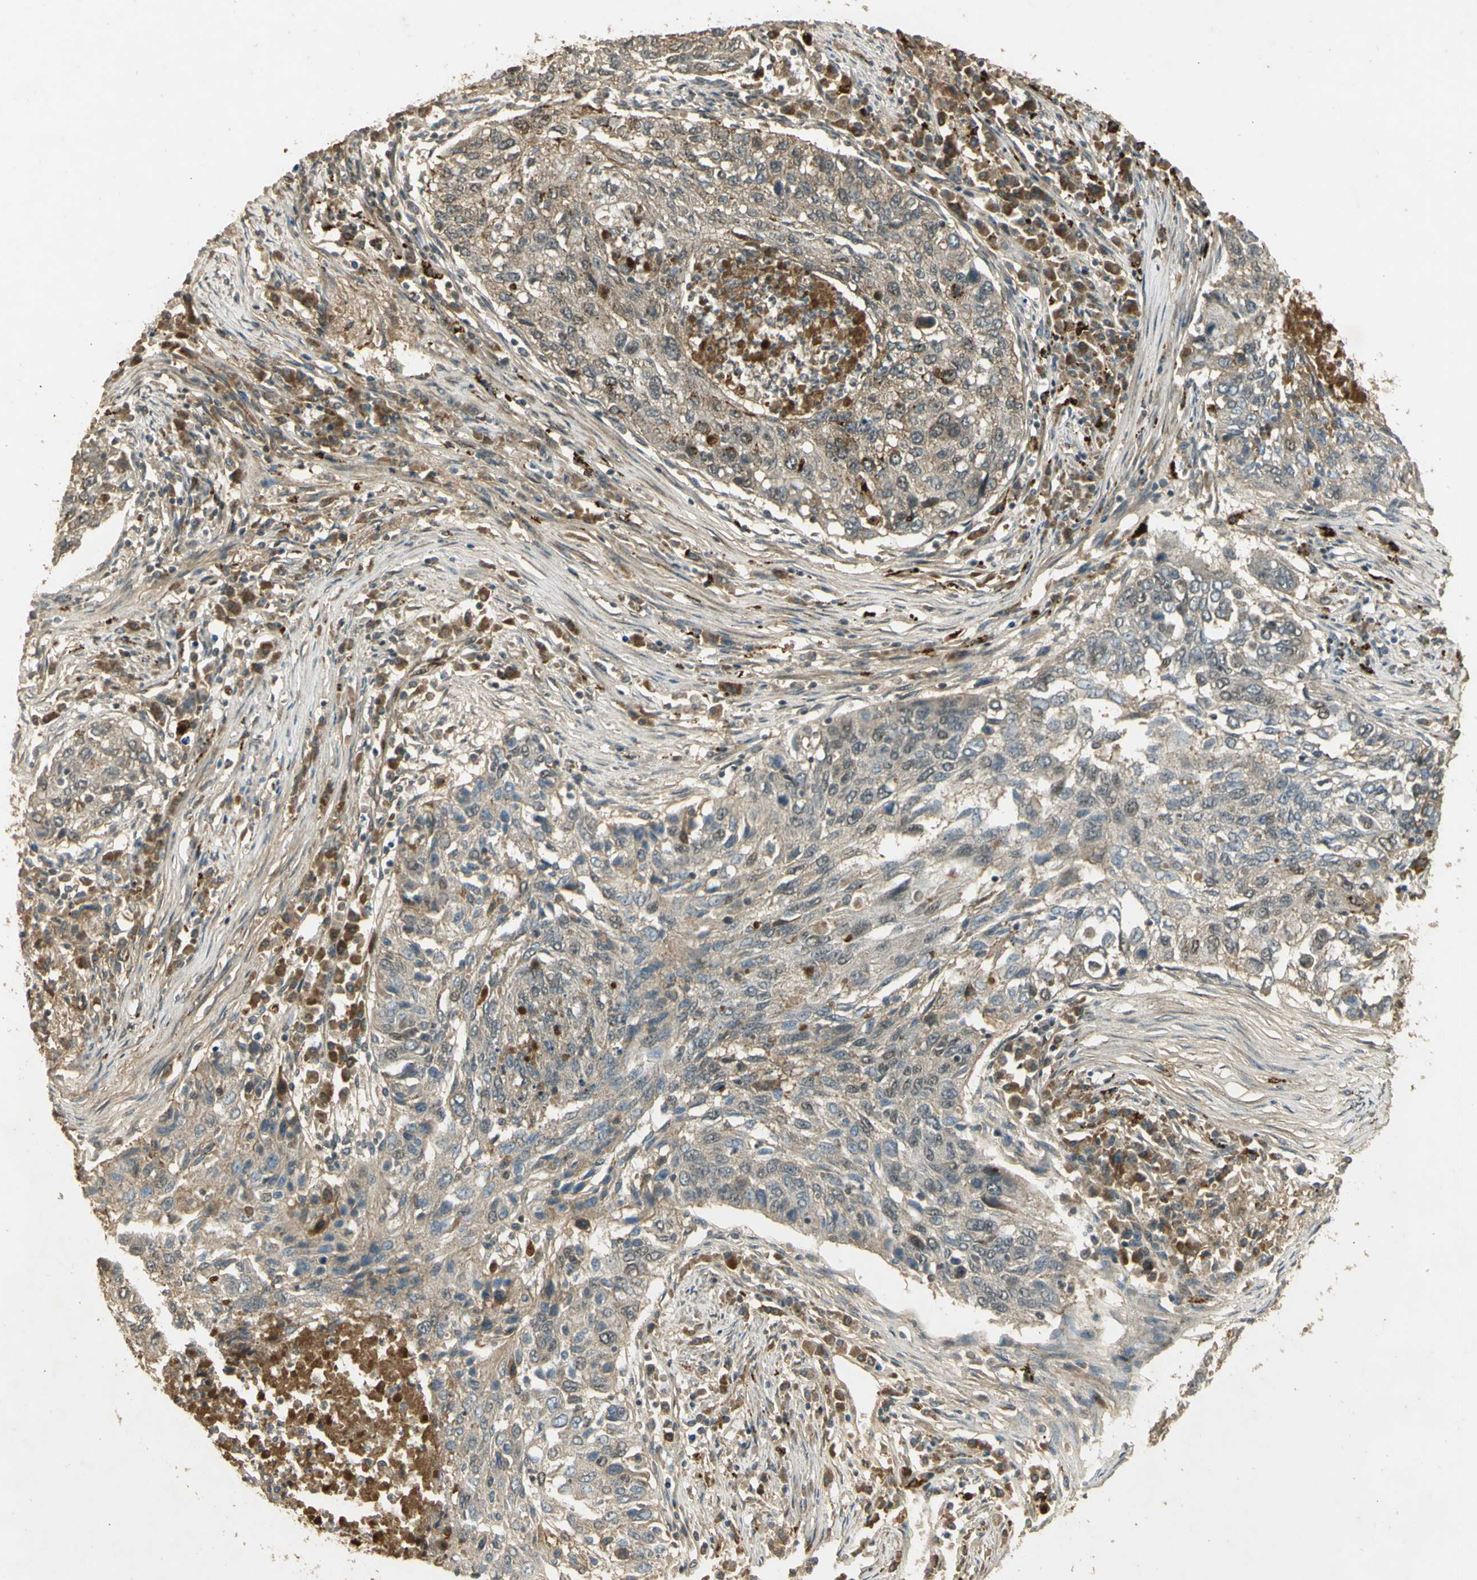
{"staining": {"intensity": "weak", "quantity": "25%-75%", "location": "cytoplasmic/membranous,nuclear"}, "tissue": "lung cancer", "cell_type": "Tumor cells", "image_type": "cancer", "snomed": [{"axis": "morphology", "description": "Squamous cell carcinoma, NOS"}, {"axis": "topography", "description": "Lung"}], "caption": "Human squamous cell carcinoma (lung) stained for a protein (brown) shows weak cytoplasmic/membranous and nuclear positive staining in approximately 25%-75% of tumor cells.", "gene": "GMEB2", "patient": {"sex": "female", "age": 63}}